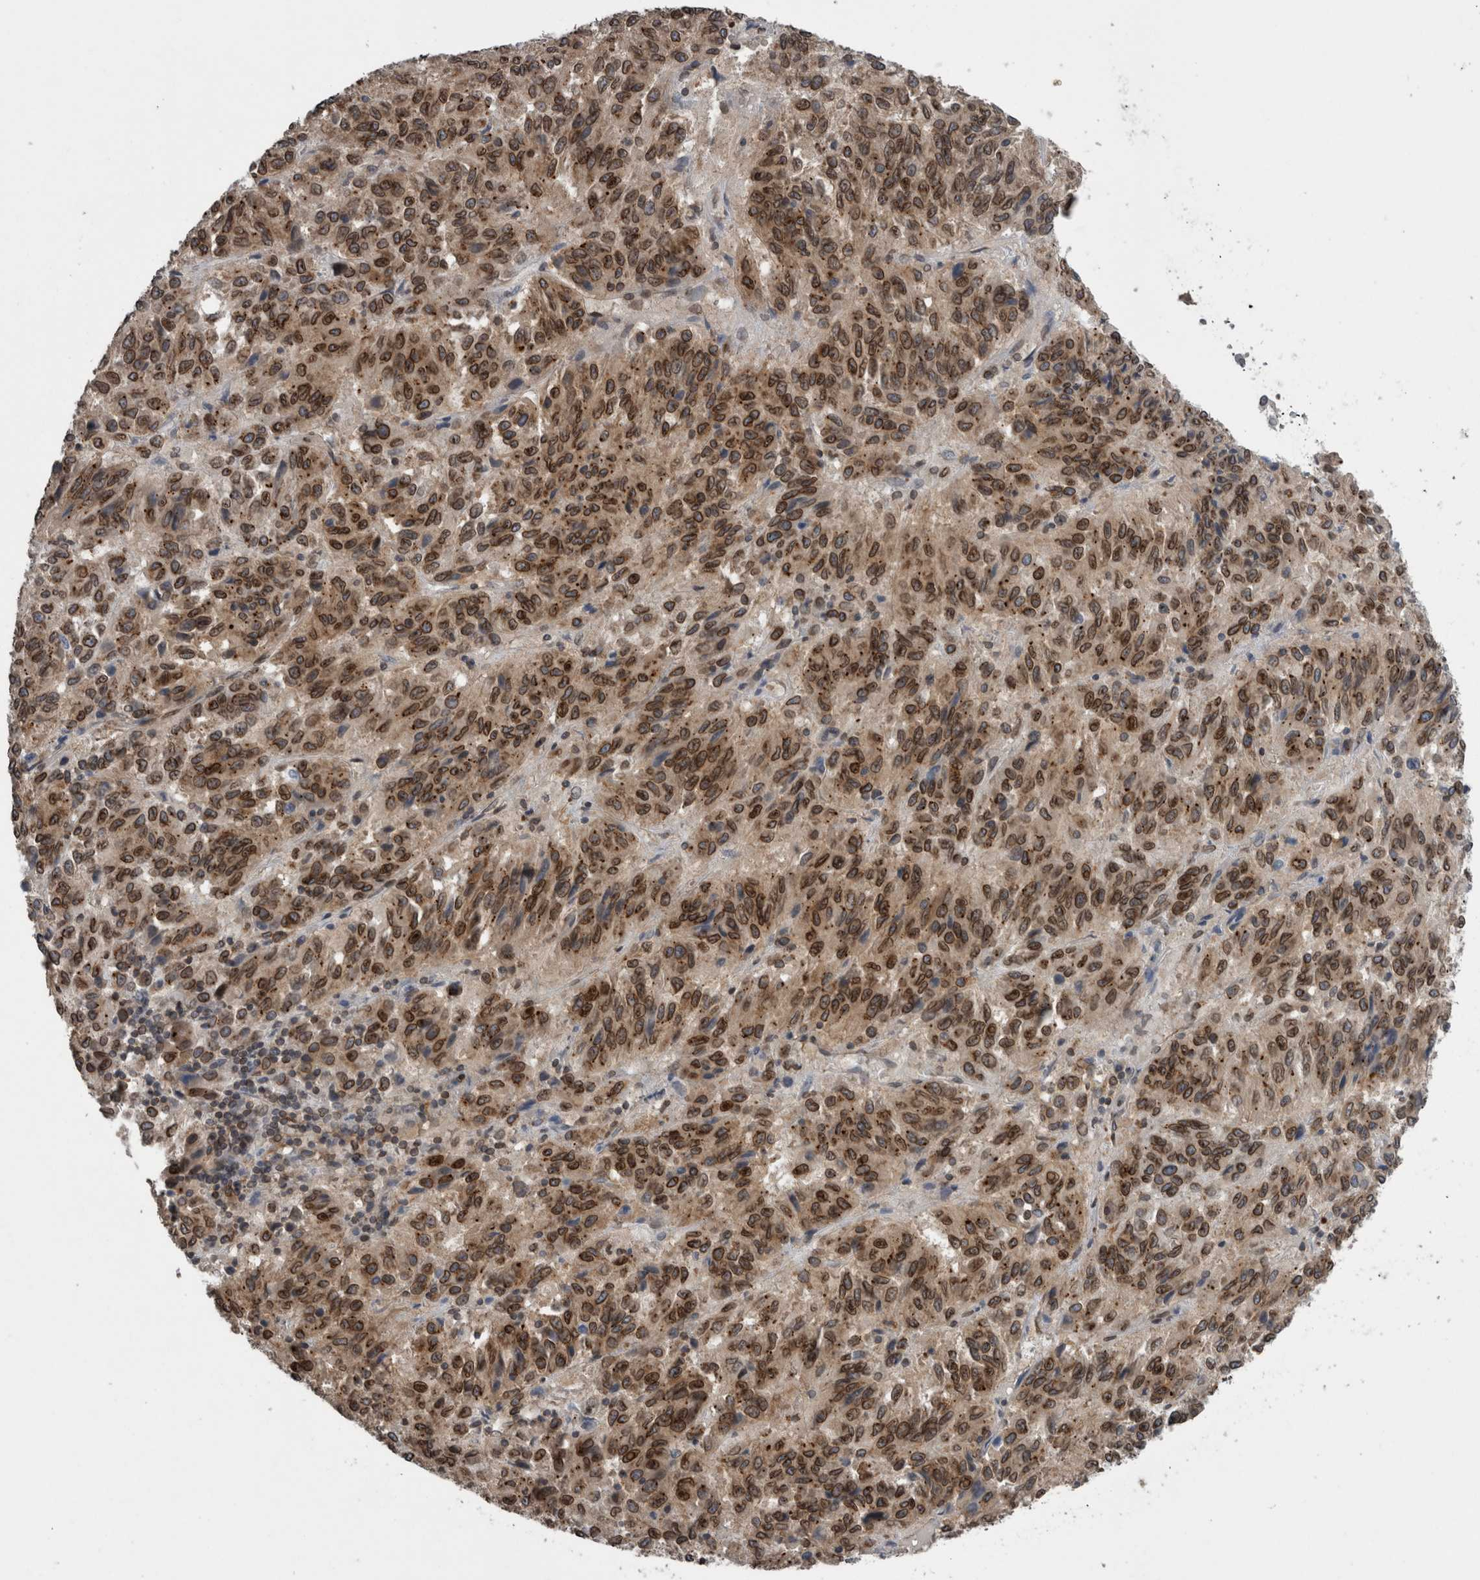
{"staining": {"intensity": "strong", "quantity": ">75%", "location": "cytoplasmic/membranous,nuclear"}, "tissue": "melanoma", "cell_type": "Tumor cells", "image_type": "cancer", "snomed": [{"axis": "morphology", "description": "Malignant melanoma, Metastatic site"}, {"axis": "topography", "description": "Lung"}], "caption": "Immunohistochemical staining of human malignant melanoma (metastatic site) demonstrates high levels of strong cytoplasmic/membranous and nuclear positivity in approximately >75% of tumor cells. Nuclei are stained in blue.", "gene": "RANBP2", "patient": {"sex": "male", "age": 64}}